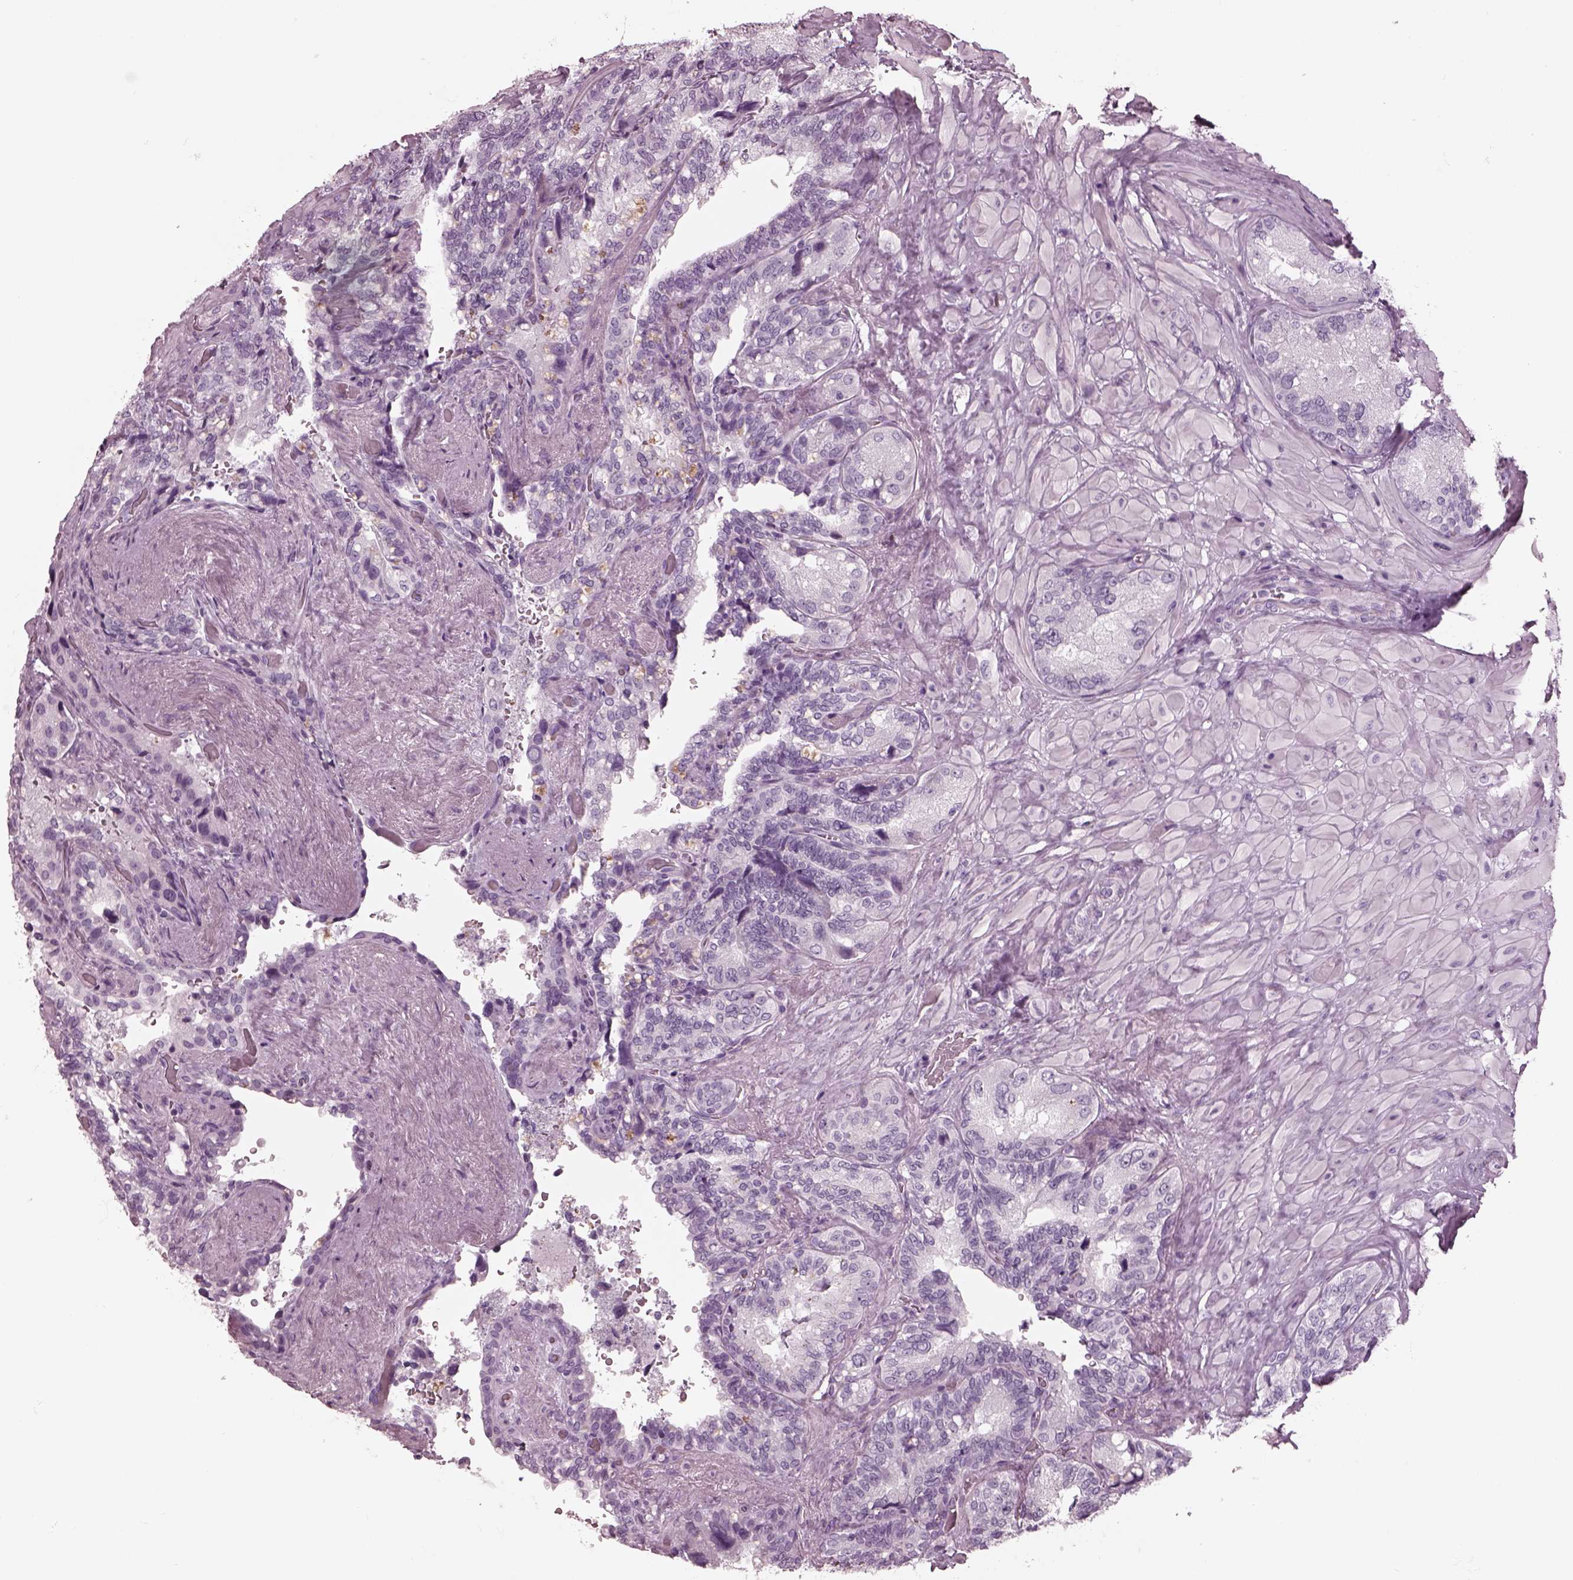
{"staining": {"intensity": "negative", "quantity": "none", "location": "none"}, "tissue": "seminal vesicle", "cell_type": "Glandular cells", "image_type": "normal", "snomed": [{"axis": "morphology", "description": "Normal tissue, NOS"}, {"axis": "topography", "description": "Seminal veicle"}], "caption": "Immunohistochemical staining of unremarkable seminal vesicle shows no significant positivity in glandular cells. (DAB immunohistochemistry (IHC) visualized using brightfield microscopy, high magnification).", "gene": "RCVRN", "patient": {"sex": "male", "age": 69}}